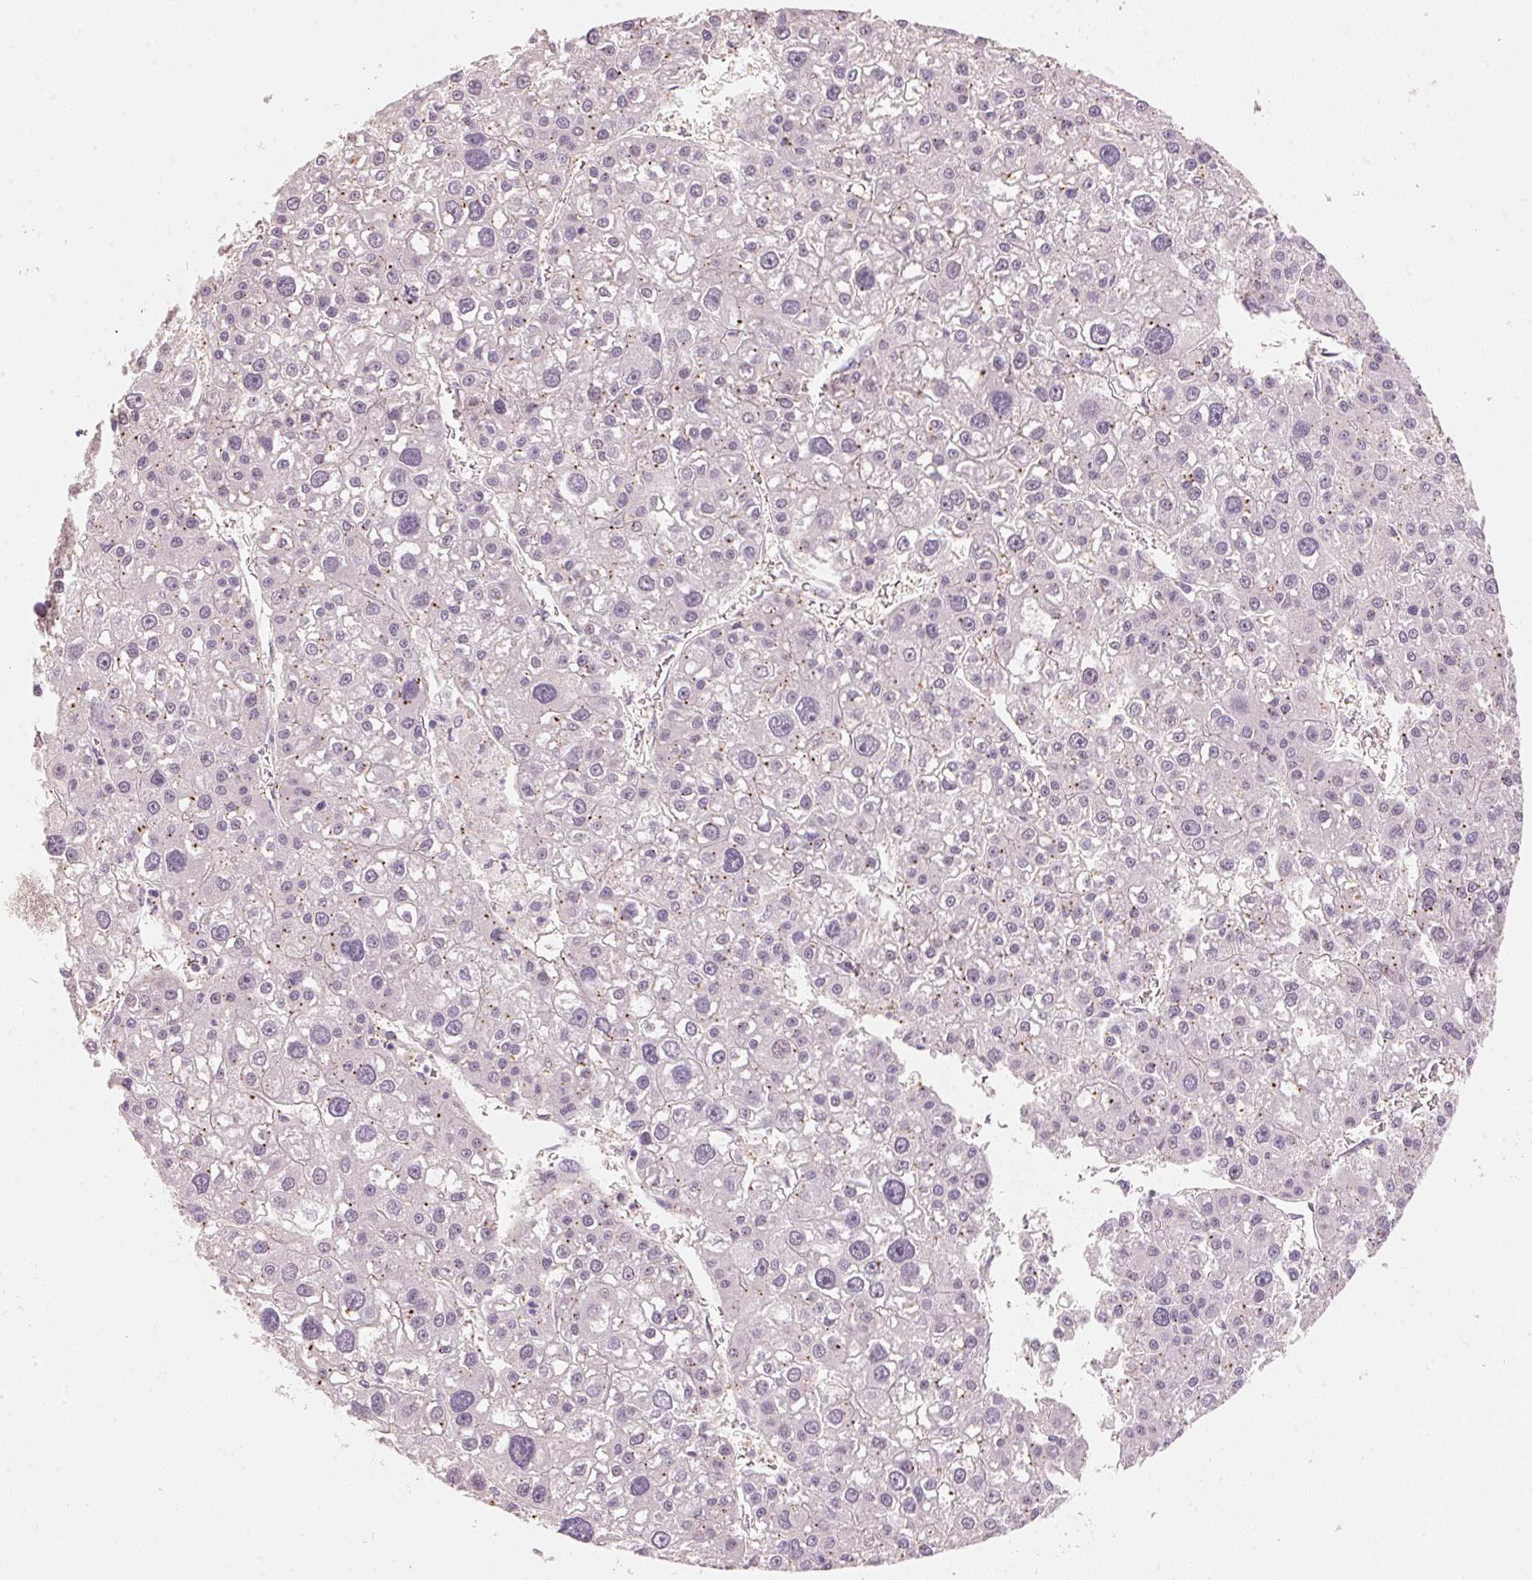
{"staining": {"intensity": "weak", "quantity": "<25%", "location": "cytoplasmic/membranous"}, "tissue": "liver cancer", "cell_type": "Tumor cells", "image_type": "cancer", "snomed": [{"axis": "morphology", "description": "Carcinoma, Hepatocellular, NOS"}, {"axis": "topography", "description": "Liver"}], "caption": "There is no significant positivity in tumor cells of liver cancer.", "gene": "HOXB13", "patient": {"sex": "male", "age": 73}}